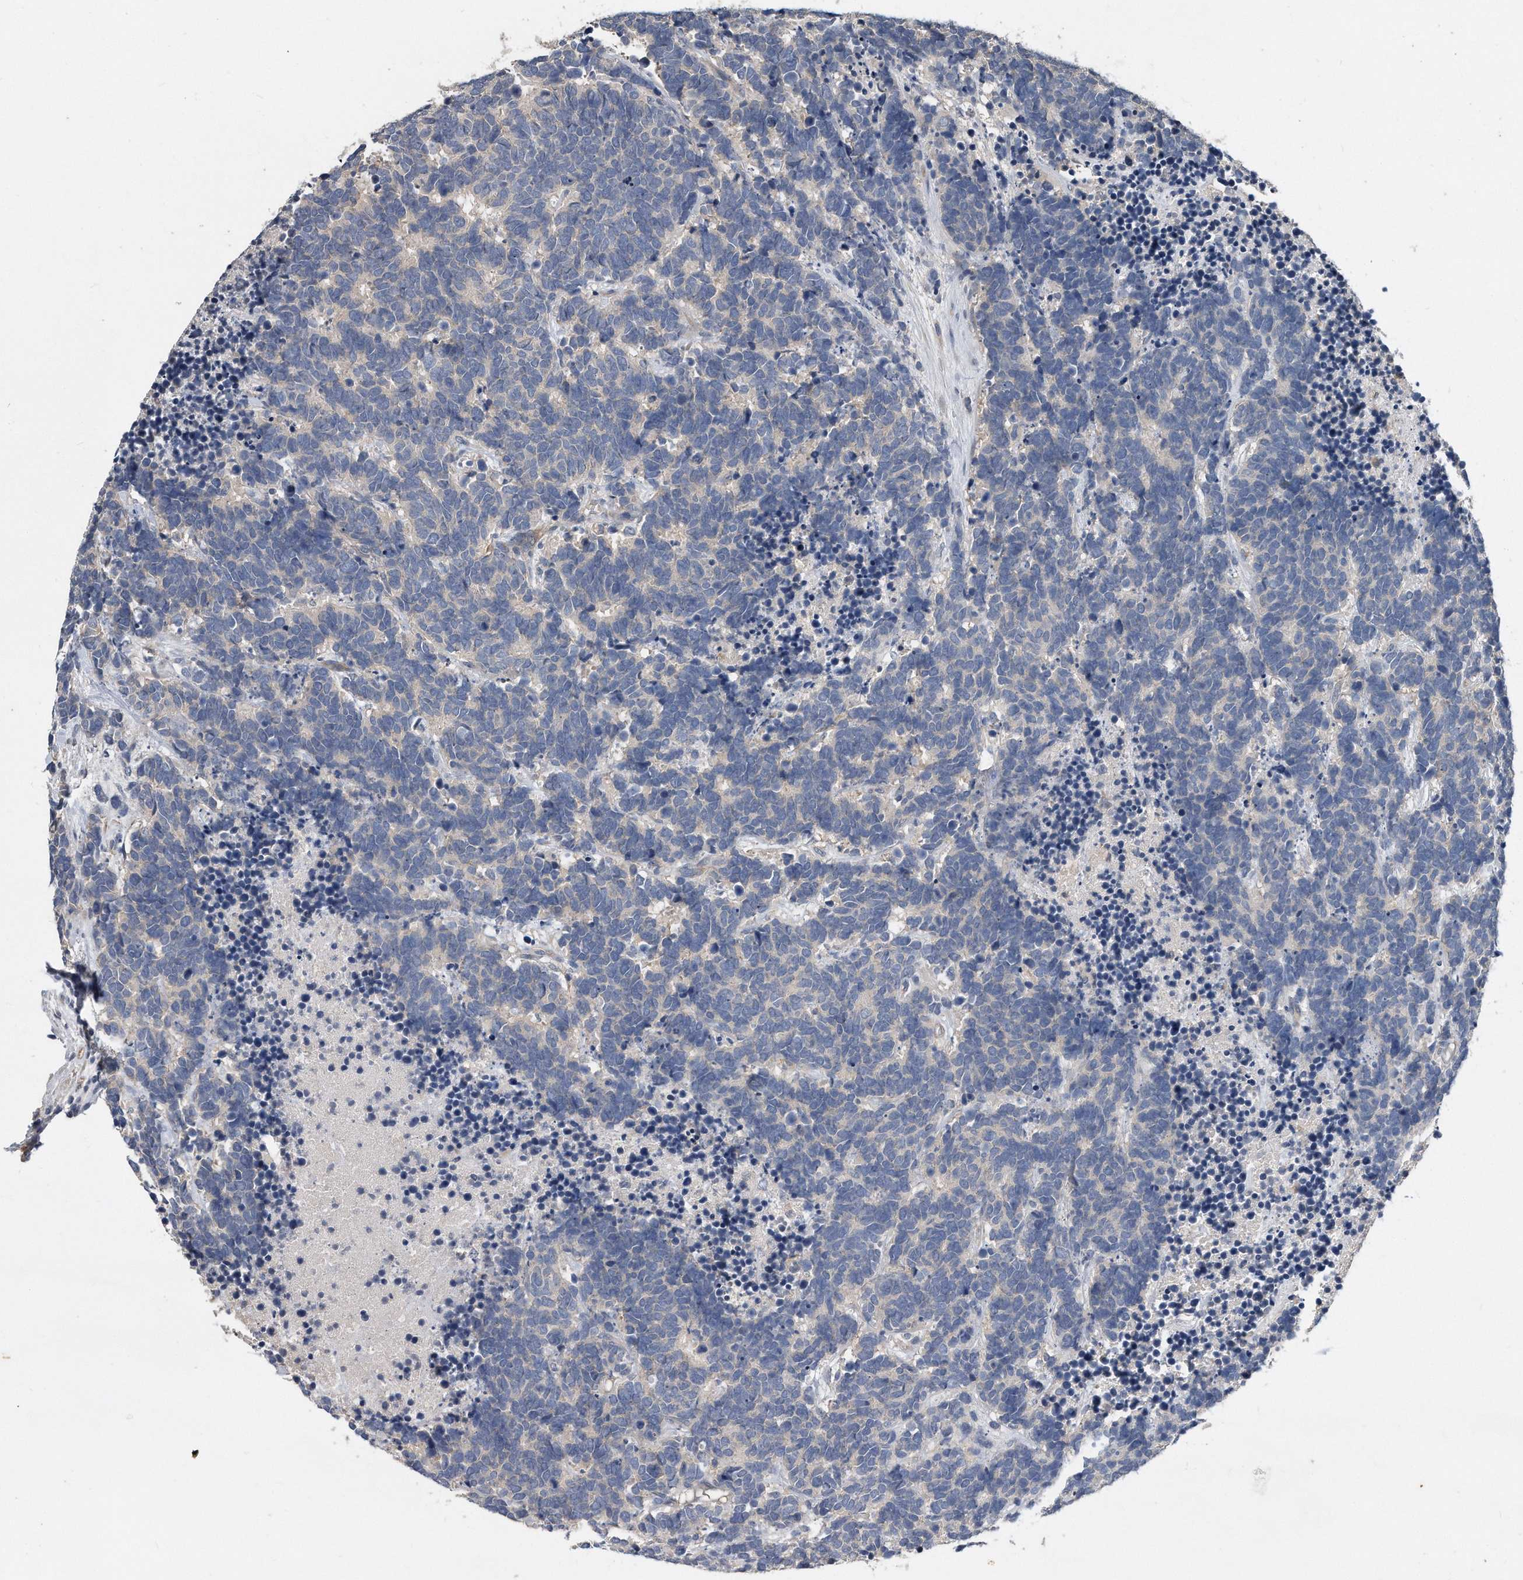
{"staining": {"intensity": "negative", "quantity": "none", "location": "none"}, "tissue": "carcinoid", "cell_type": "Tumor cells", "image_type": "cancer", "snomed": [{"axis": "morphology", "description": "Carcinoma, NOS"}, {"axis": "morphology", "description": "Carcinoid, malignant, NOS"}, {"axis": "topography", "description": "Urinary bladder"}], "caption": "Protein analysis of carcinoid exhibits no significant staining in tumor cells.", "gene": "HOMER3", "patient": {"sex": "male", "age": 57}}